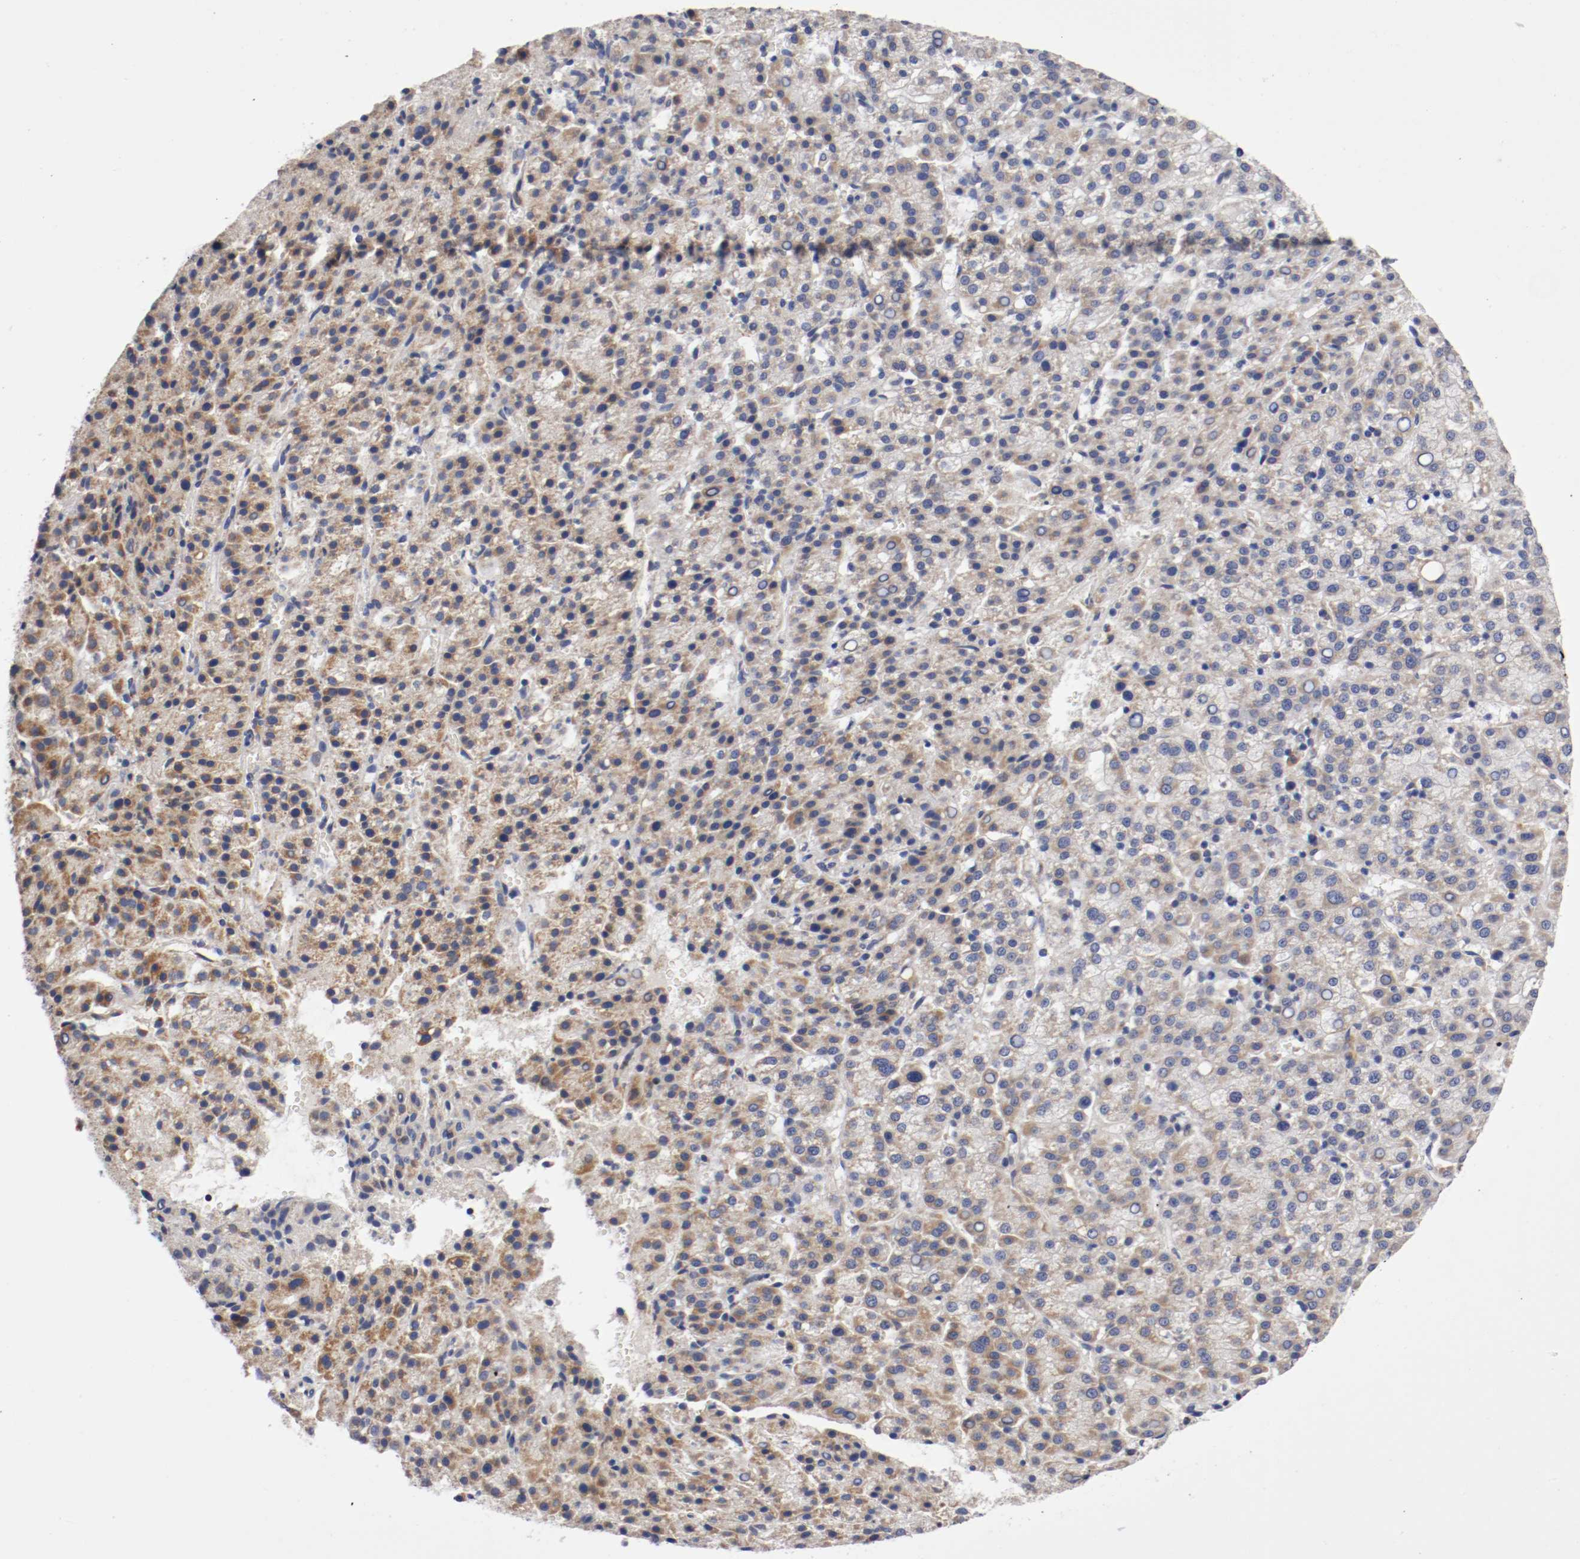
{"staining": {"intensity": "weak", "quantity": "25%-75%", "location": "cytoplasmic/membranous"}, "tissue": "liver cancer", "cell_type": "Tumor cells", "image_type": "cancer", "snomed": [{"axis": "morphology", "description": "Carcinoma, Hepatocellular, NOS"}, {"axis": "topography", "description": "Liver"}], "caption": "Immunohistochemistry (IHC) of hepatocellular carcinoma (liver) demonstrates low levels of weak cytoplasmic/membranous staining in about 25%-75% of tumor cells.", "gene": "PCSK6", "patient": {"sex": "female", "age": 58}}